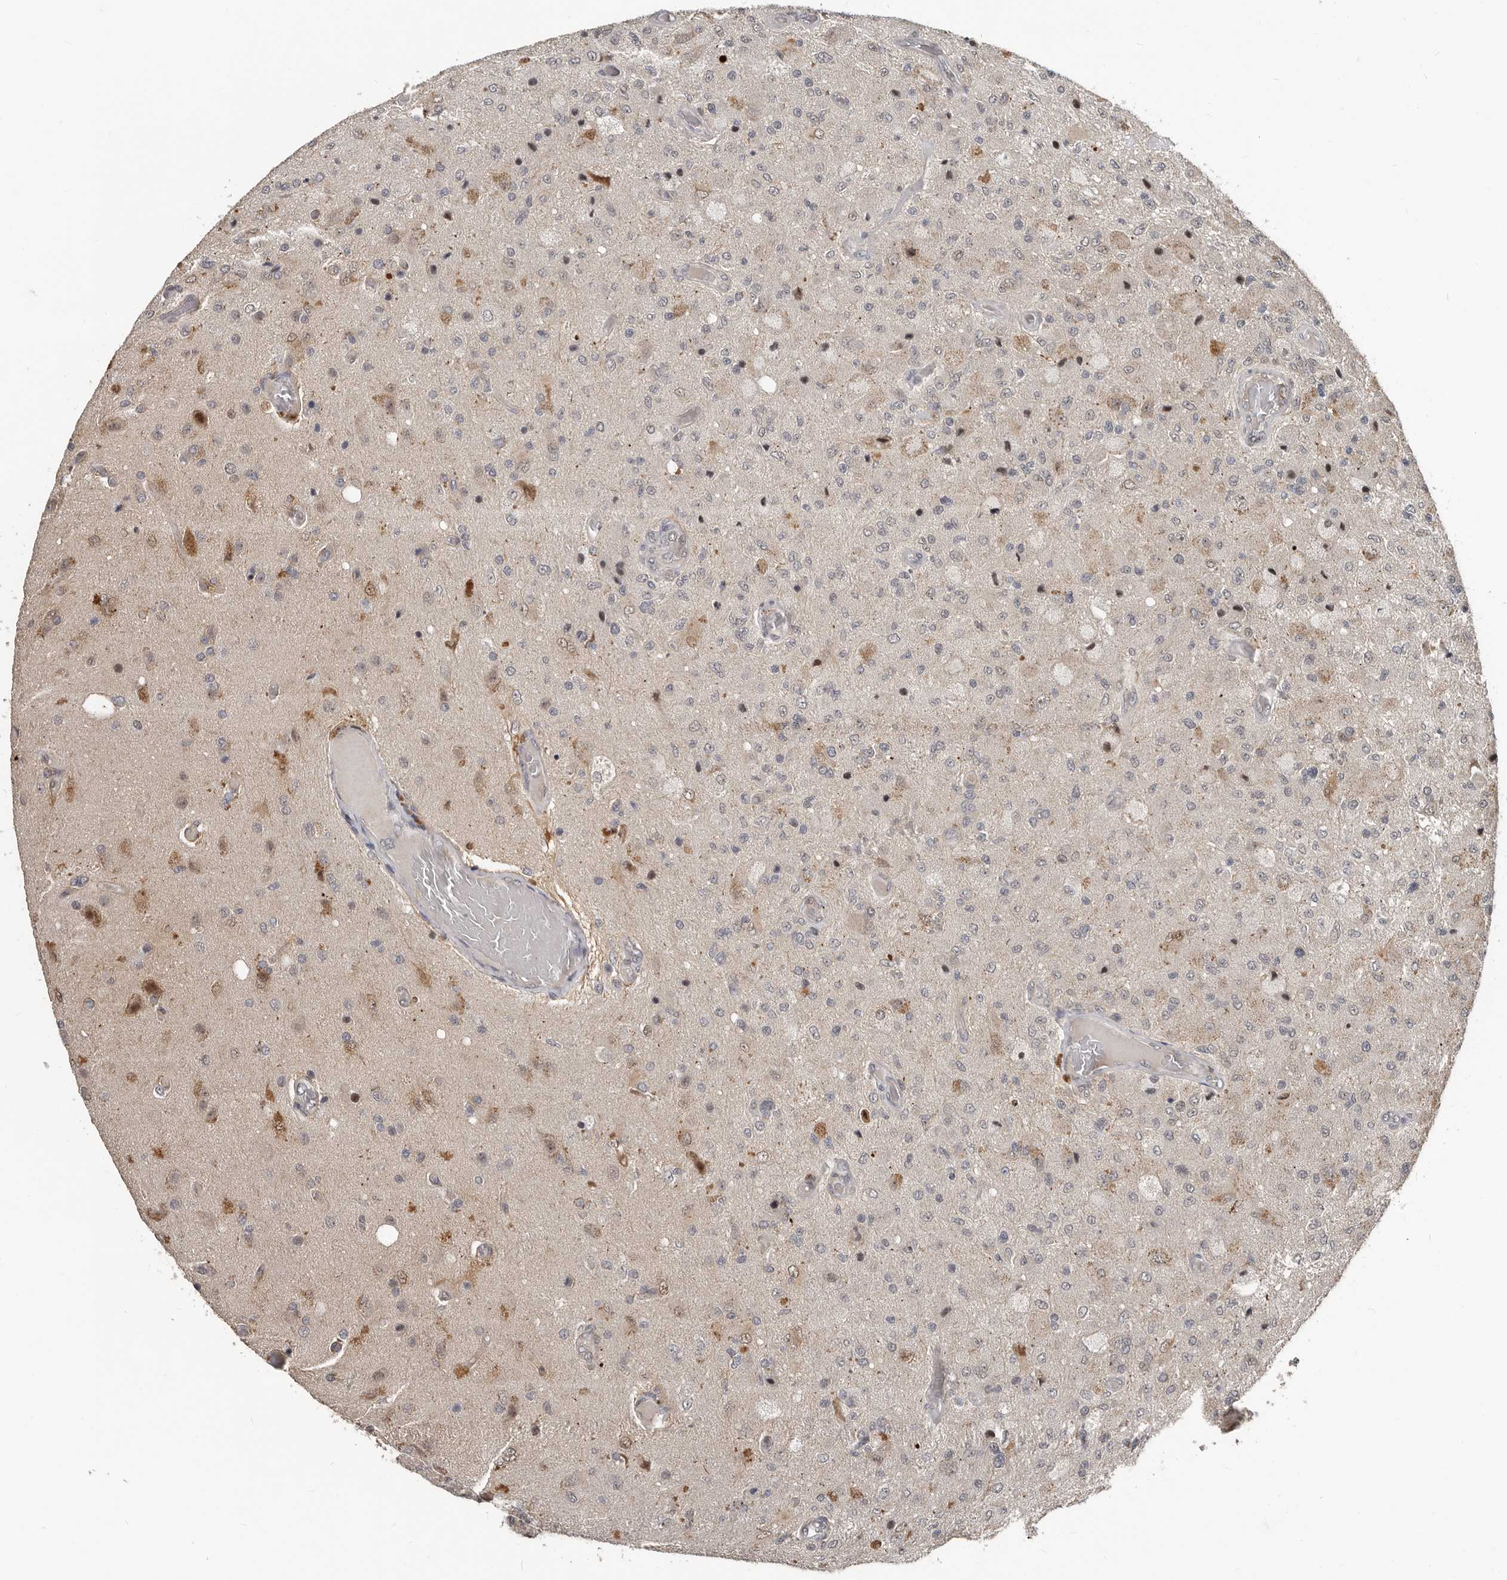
{"staining": {"intensity": "negative", "quantity": "none", "location": "none"}, "tissue": "glioma", "cell_type": "Tumor cells", "image_type": "cancer", "snomed": [{"axis": "morphology", "description": "Normal tissue, NOS"}, {"axis": "morphology", "description": "Glioma, malignant, High grade"}, {"axis": "topography", "description": "Cerebral cortex"}], "caption": "Immunohistochemistry micrograph of human glioma stained for a protein (brown), which demonstrates no expression in tumor cells.", "gene": "APOL6", "patient": {"sex": "male", "age": 77}}